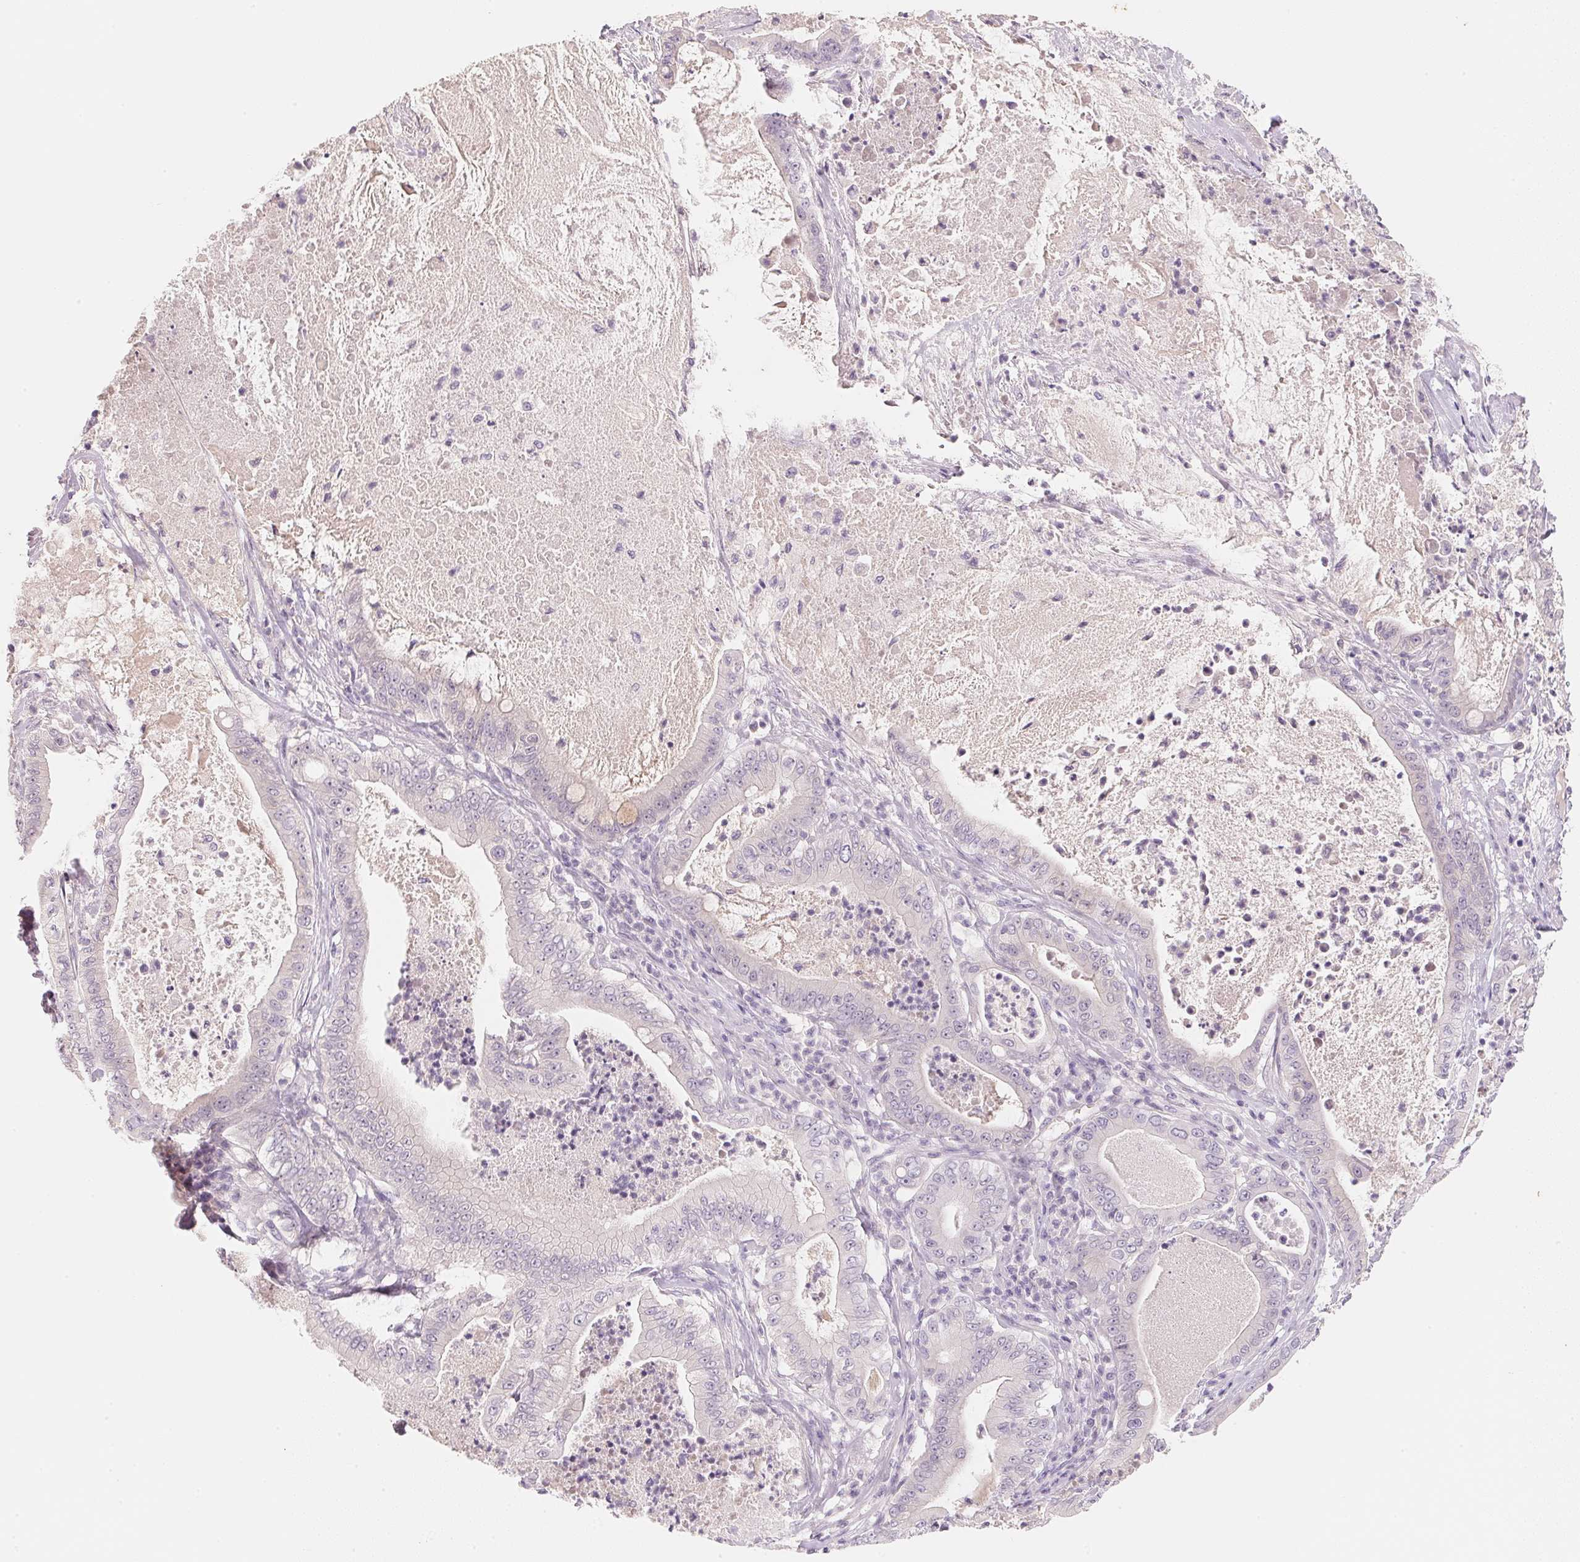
{"staining": {"intensity": "negative", "quantity": "none", "location": "none"}, "tissue": "pancreatic cancer", "cell_type": "Tumor cells", "image_type": "cancer", "snomed": [{"axis": "morphology", "description": "Adenocarcinoma, NOS"}, {"axis": "topography", "description": "Pancreas"}], "caption": "Tumor cells show no significant protein staining in pancreatic cancer (adenocarcinoma).", "gene": "MCOLN3", "patient": {"sex": "male", "age": 71}}